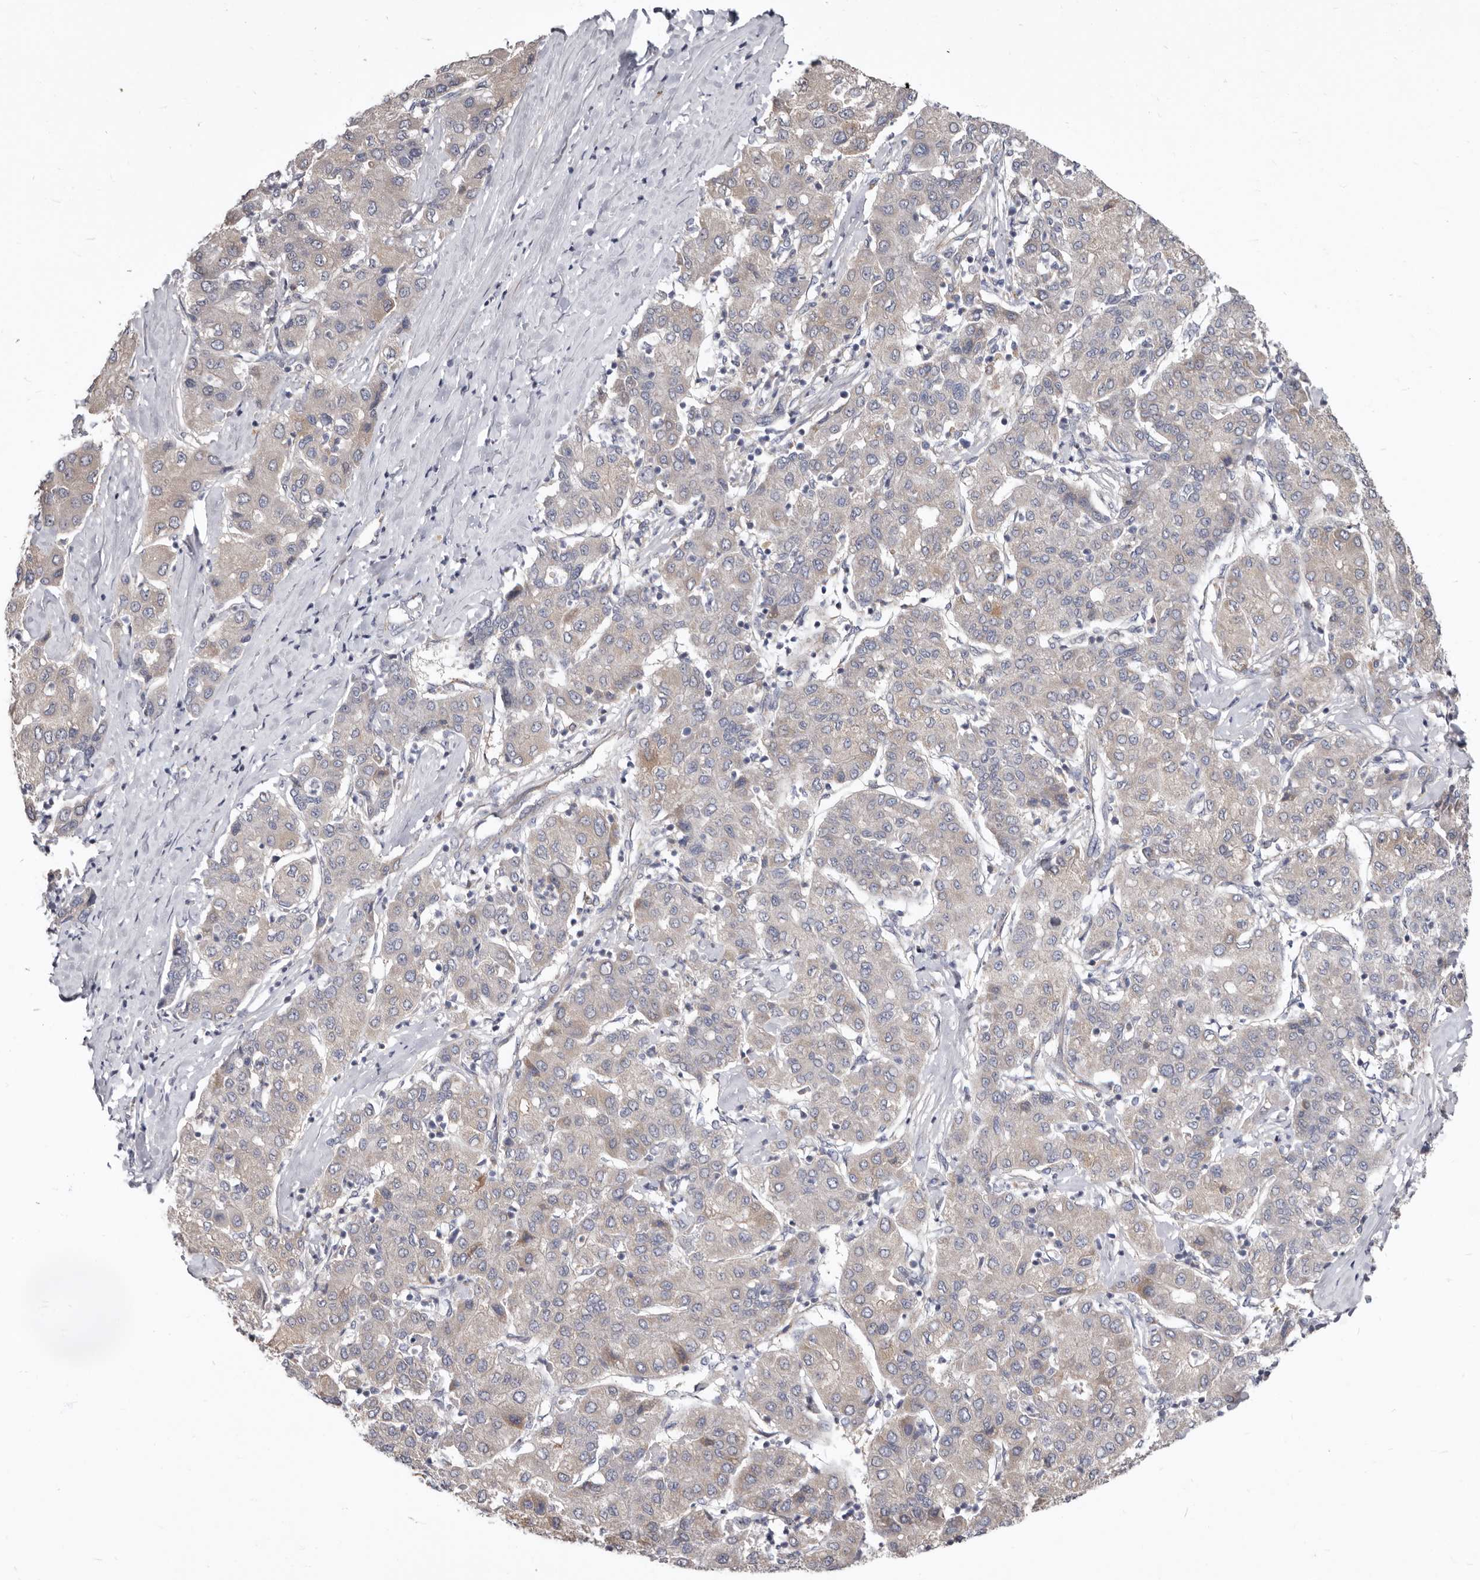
{"staining": {"intensity": "weak", "quantity": ">75%", "location": "cytoplasmic/membranous"}, "tissue": "liver cancer", "cell_type": "Tumor cells", "image_type": "cancer", "snomed": [{"axis": "morphology", "description": "Carcinoma, Hepatocellular, NOS"}, {"axis": "topography", "description": "Liver"}], "caption": "Human liver cancer stained for a protein (brown) demonstrates weak cytoplasmic/membranous positive expression in approximately >75% of tumor cells.", "gene": "FMO2", "patient": {"sex": "male", "age": 65}}